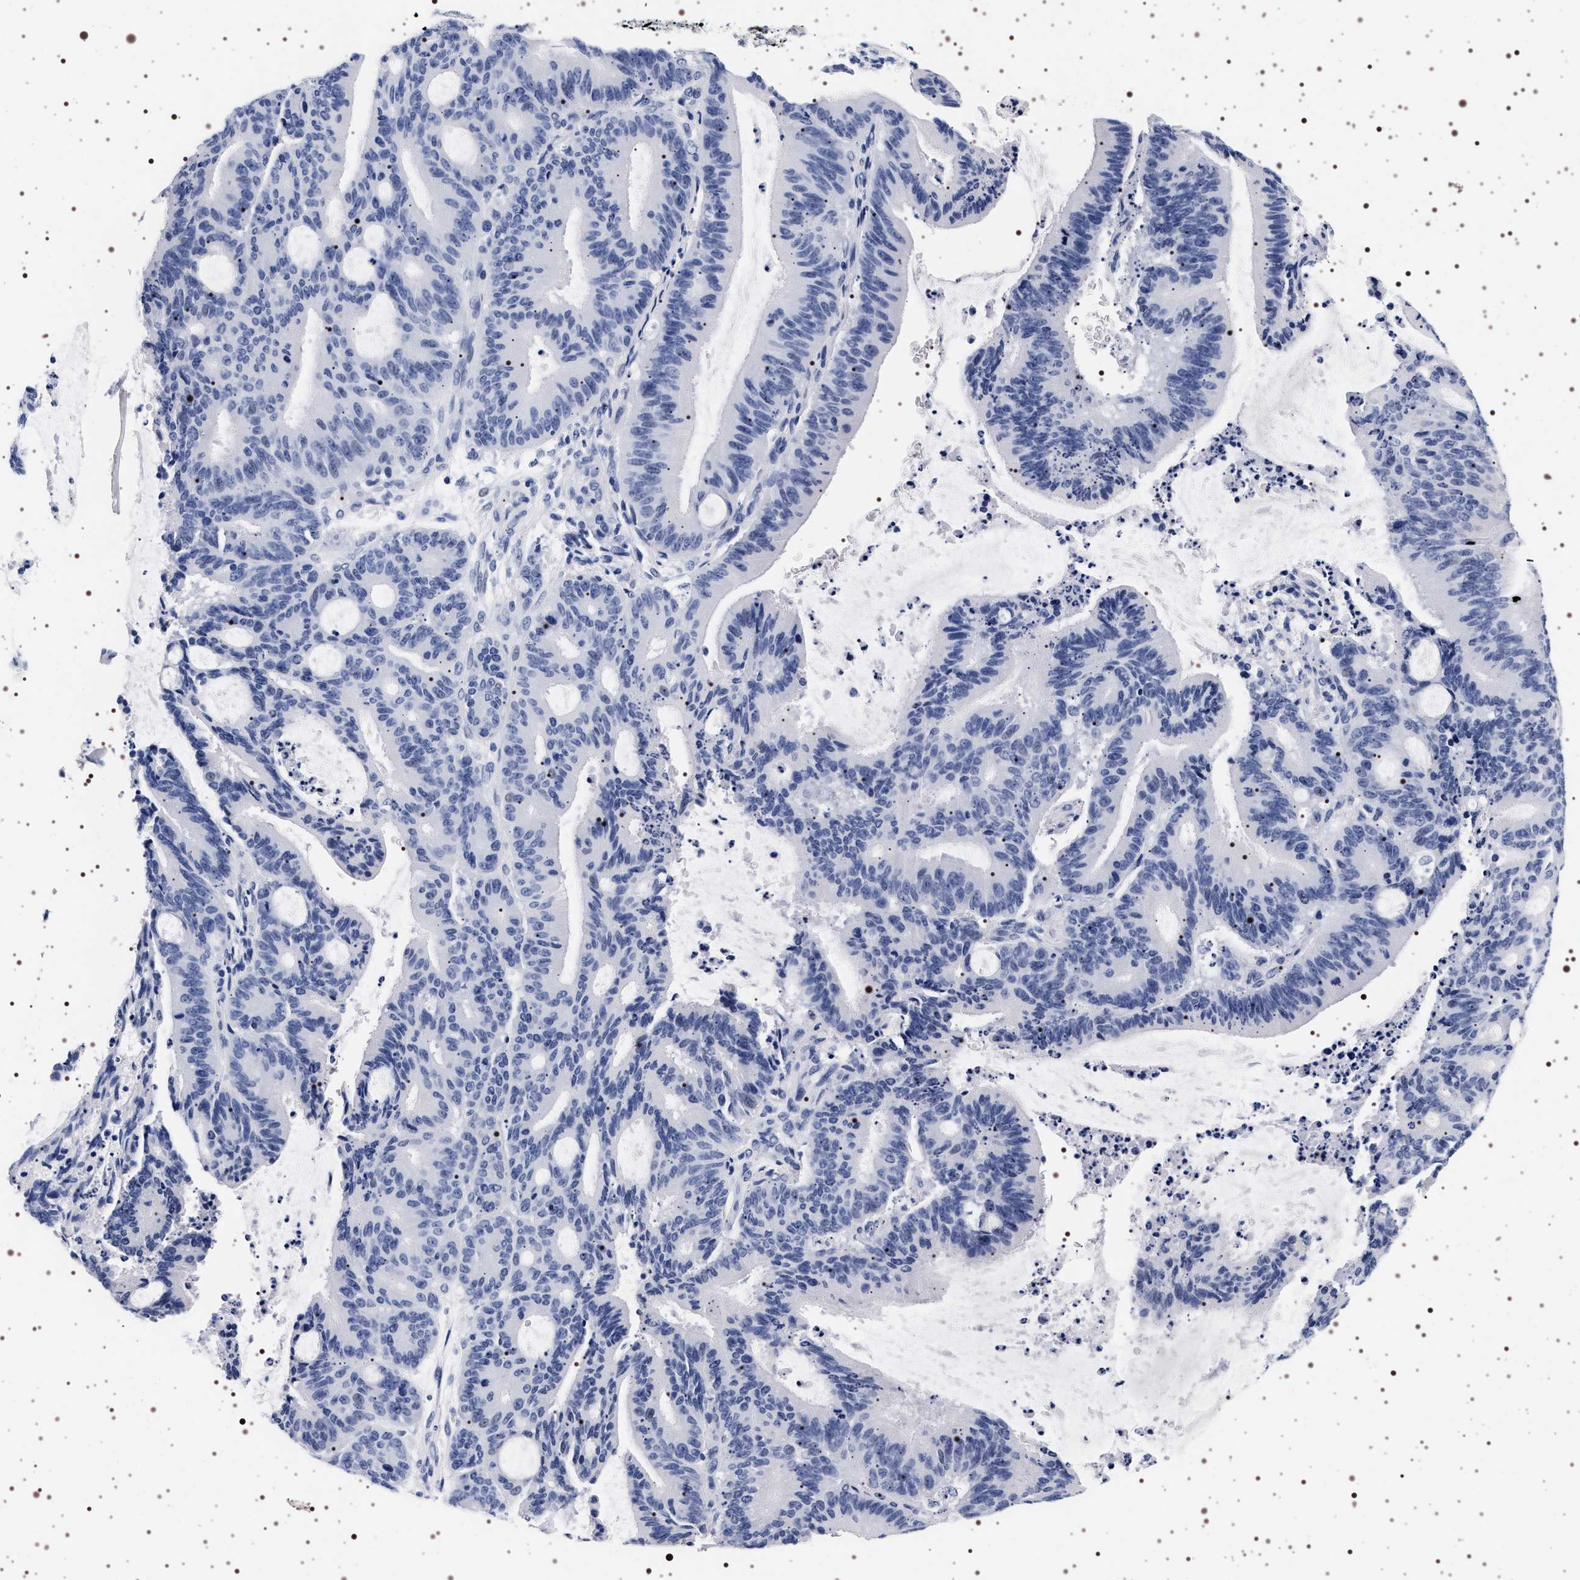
{"staining": {"intensity": "negative", "quantity": "none", "location": "none"}, "tissue": "liver cancer", "cell_type": "Tumor cells", "image_type": "cancer", "snomed": [{"axis": "morphology", "description": "Cholangiocarcinoma"}, {"axis": "topography", "description": "Liver"}], "caption": "Liver cancer (cholangiocarcinoma) stained for a protein using immunohistochemistry shows no expression tumor cells.", "gene": "SYN1", "patient": {"sex": "female", "age": 73}}